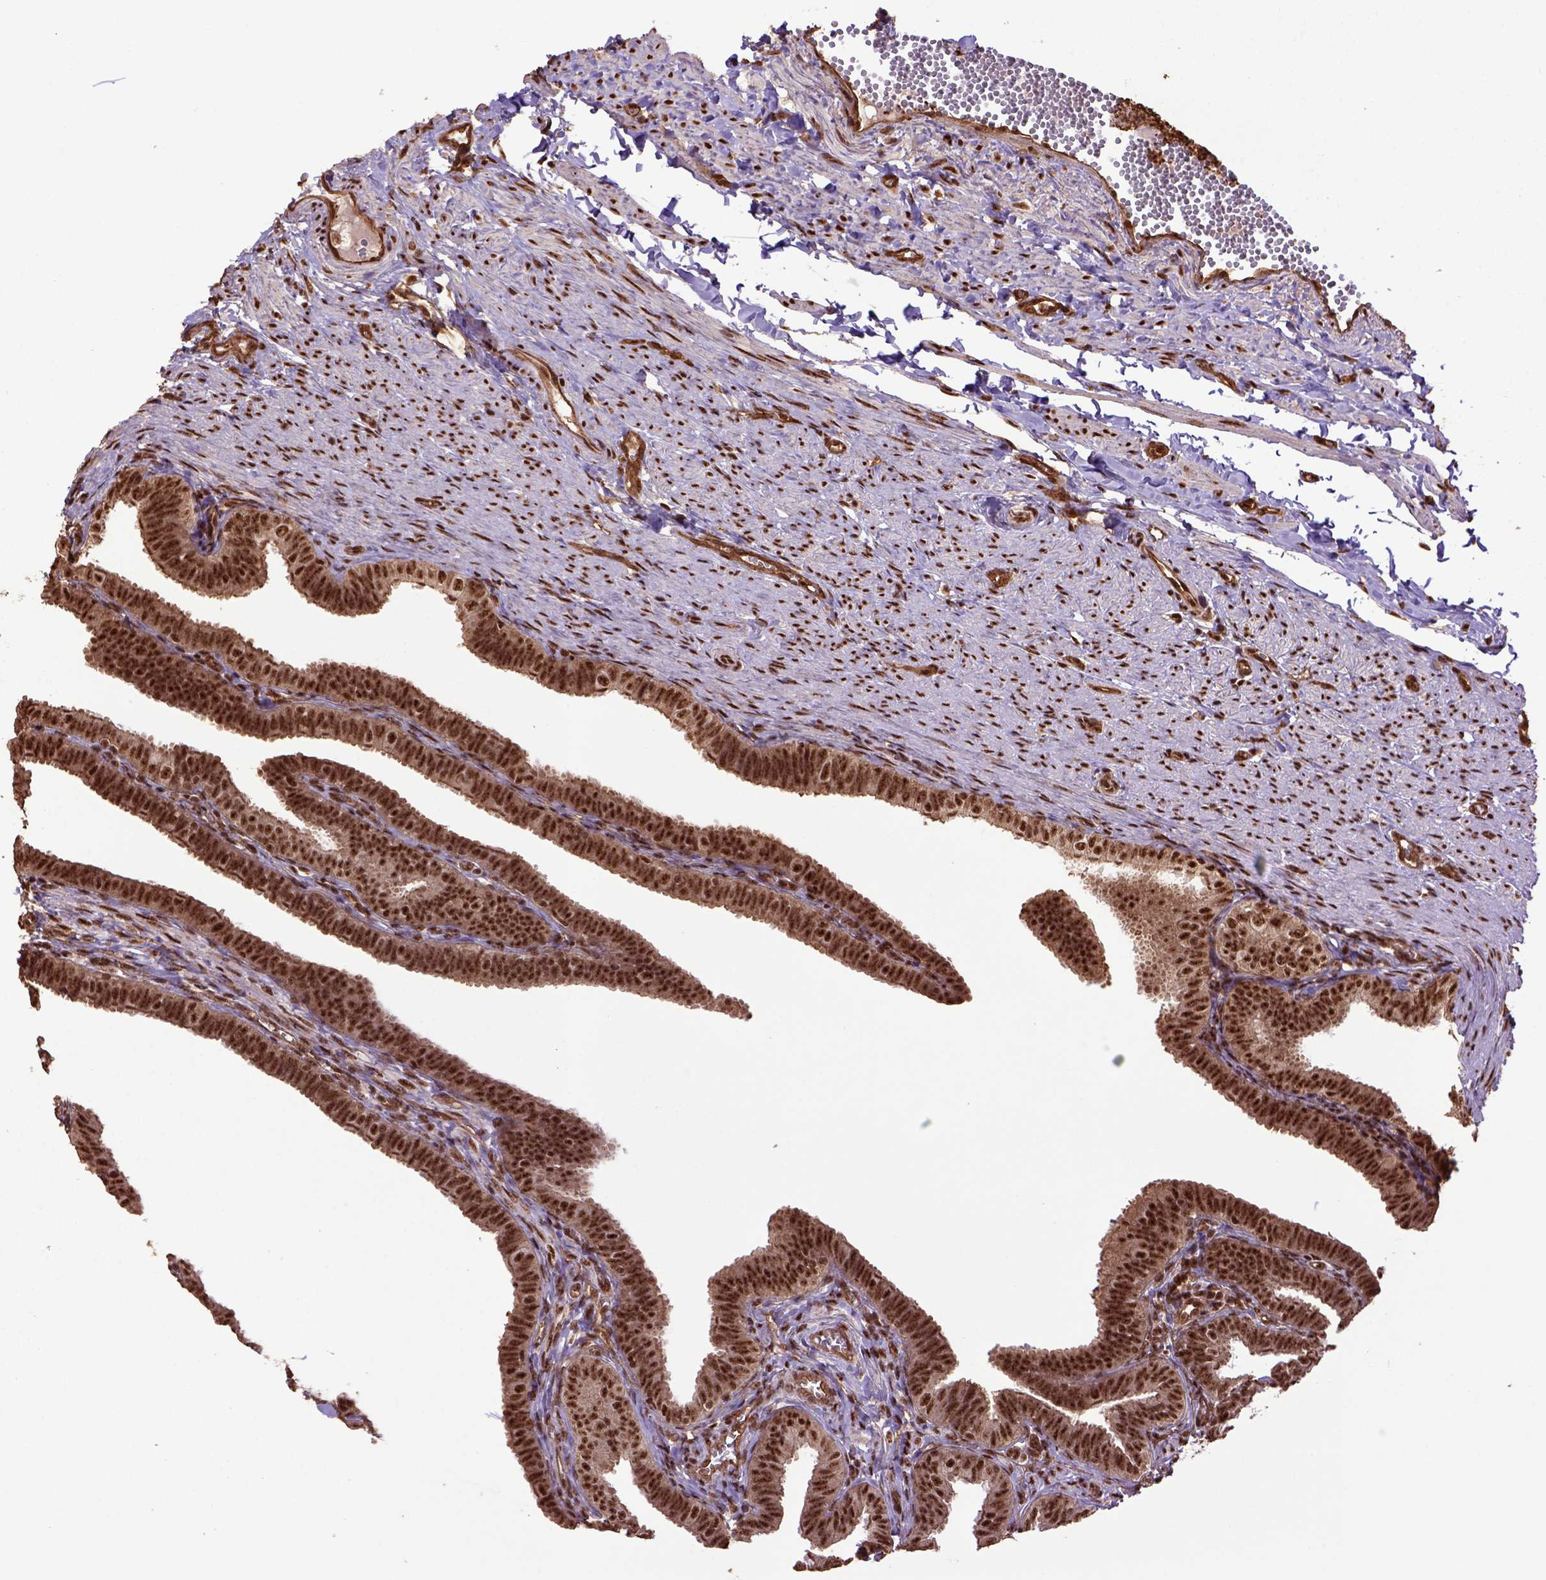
{"staining": {"intensity": "strong", "quantity": ">75%", "location": "nuclear"}, "tissue": "fallopian tube", "cell_type": "Glandular cells", "image_type": "normal", "snomed": [{"axis": "morphology", "description": "Normal tissue, NOS"}, {"axis": "topography", "description": "Fallopian tube"}], "caption": "A high-resolution micrograph shows IHC staining of normal fallopian tube, which reveals strong nuclear positivity in about >75% of glandular cells. (IHC, brightfield microscopy, high magnification).", "gene": "PPIG", "patient": {"sex": "female", "age": 25}}